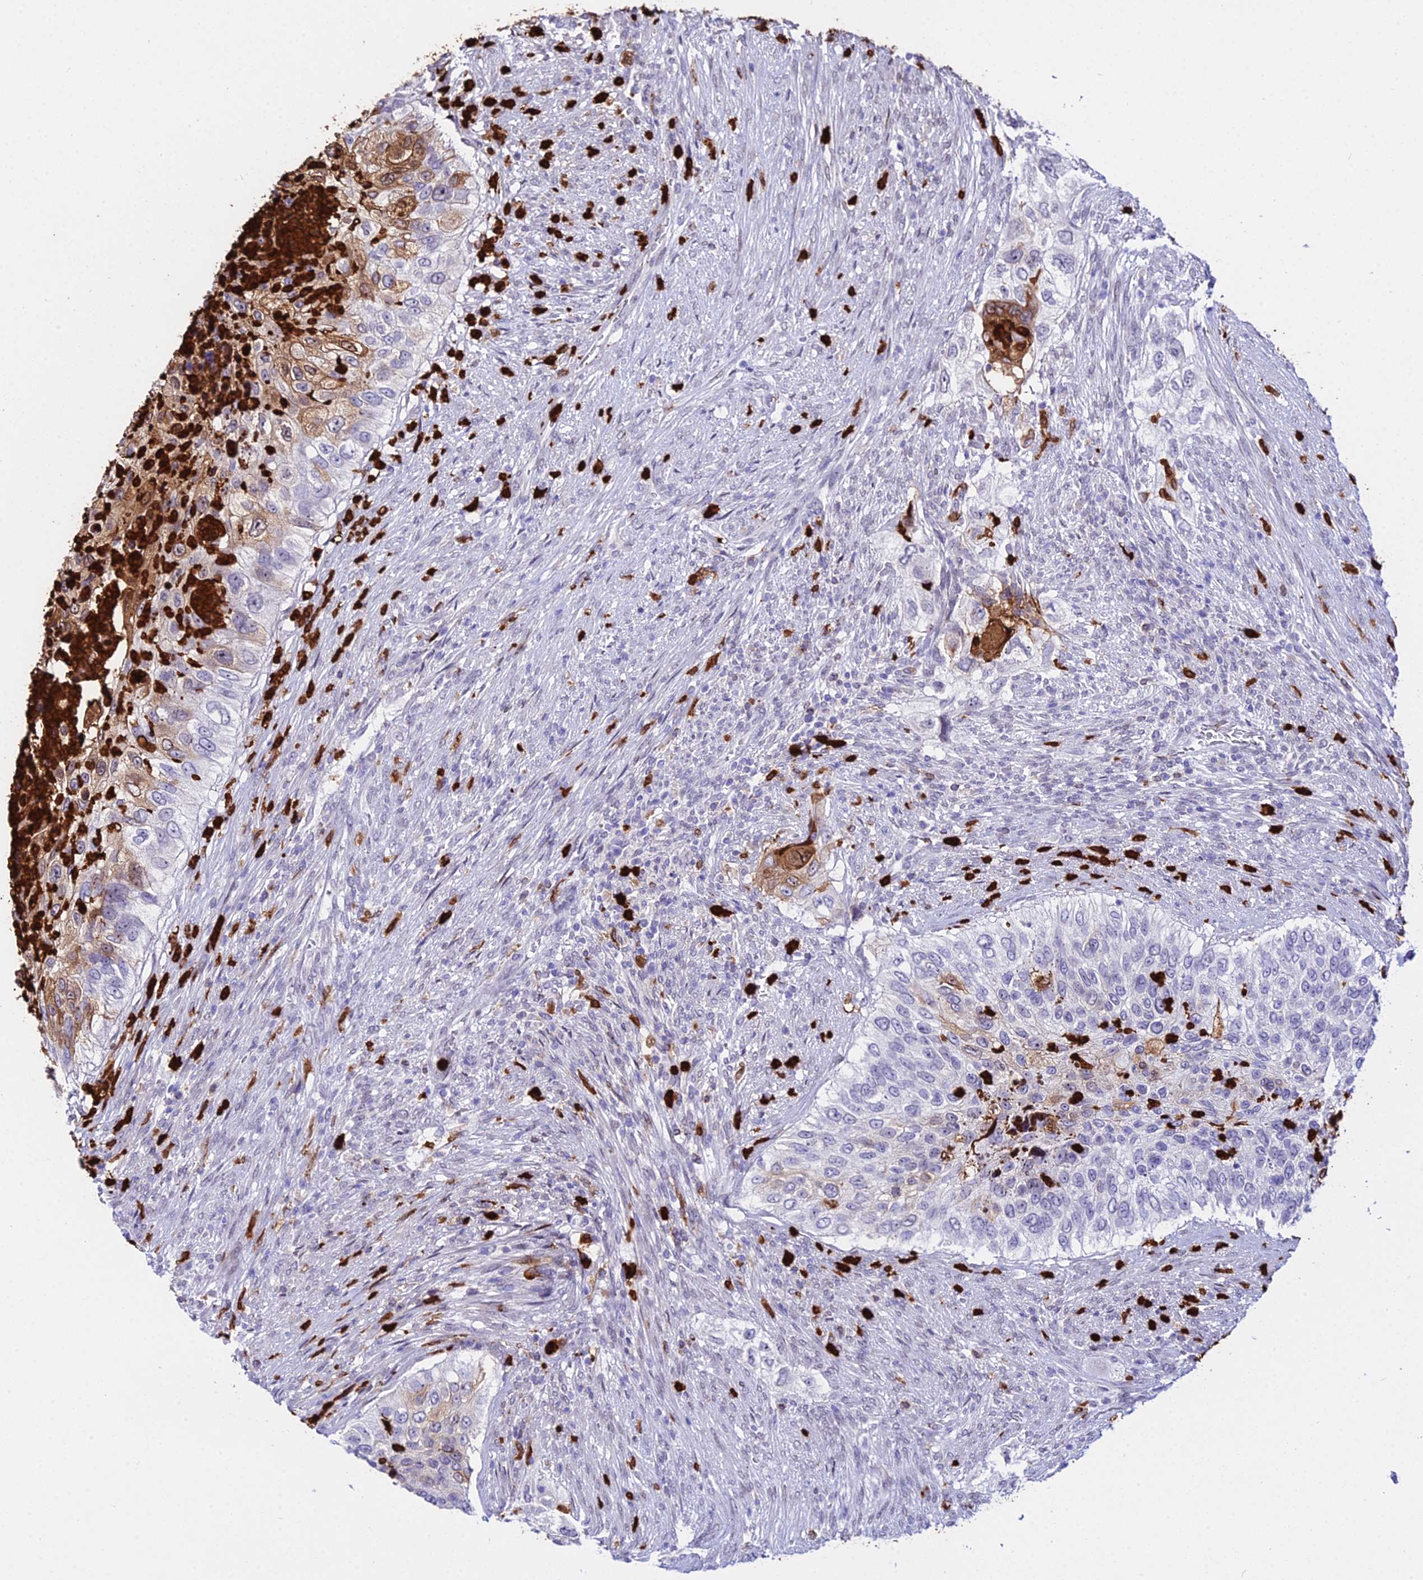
{"staining": {"intensity": "moderate", "quantity": "<25%", "location": "cytoplasmic/membranous,nuclear"}, "tissue": "urothelial cancer", "cell_type": "Tumor cells", "image_type": "cancer", "snomed": [{"axis": "morphology", "description": "Urothelial carcinoma, High grade"}, {"axis": "topography", "description": "Urinary bladder"}], "caption": "There is low levels of moderate cytoplasmic/membranous and nuclear staining in tumor cells of urothelial cancer, as demonstrated by immunohistochemical staining (brown color).", "gene": "MCM10", "patient": {"sex": "female", "age": 60}}